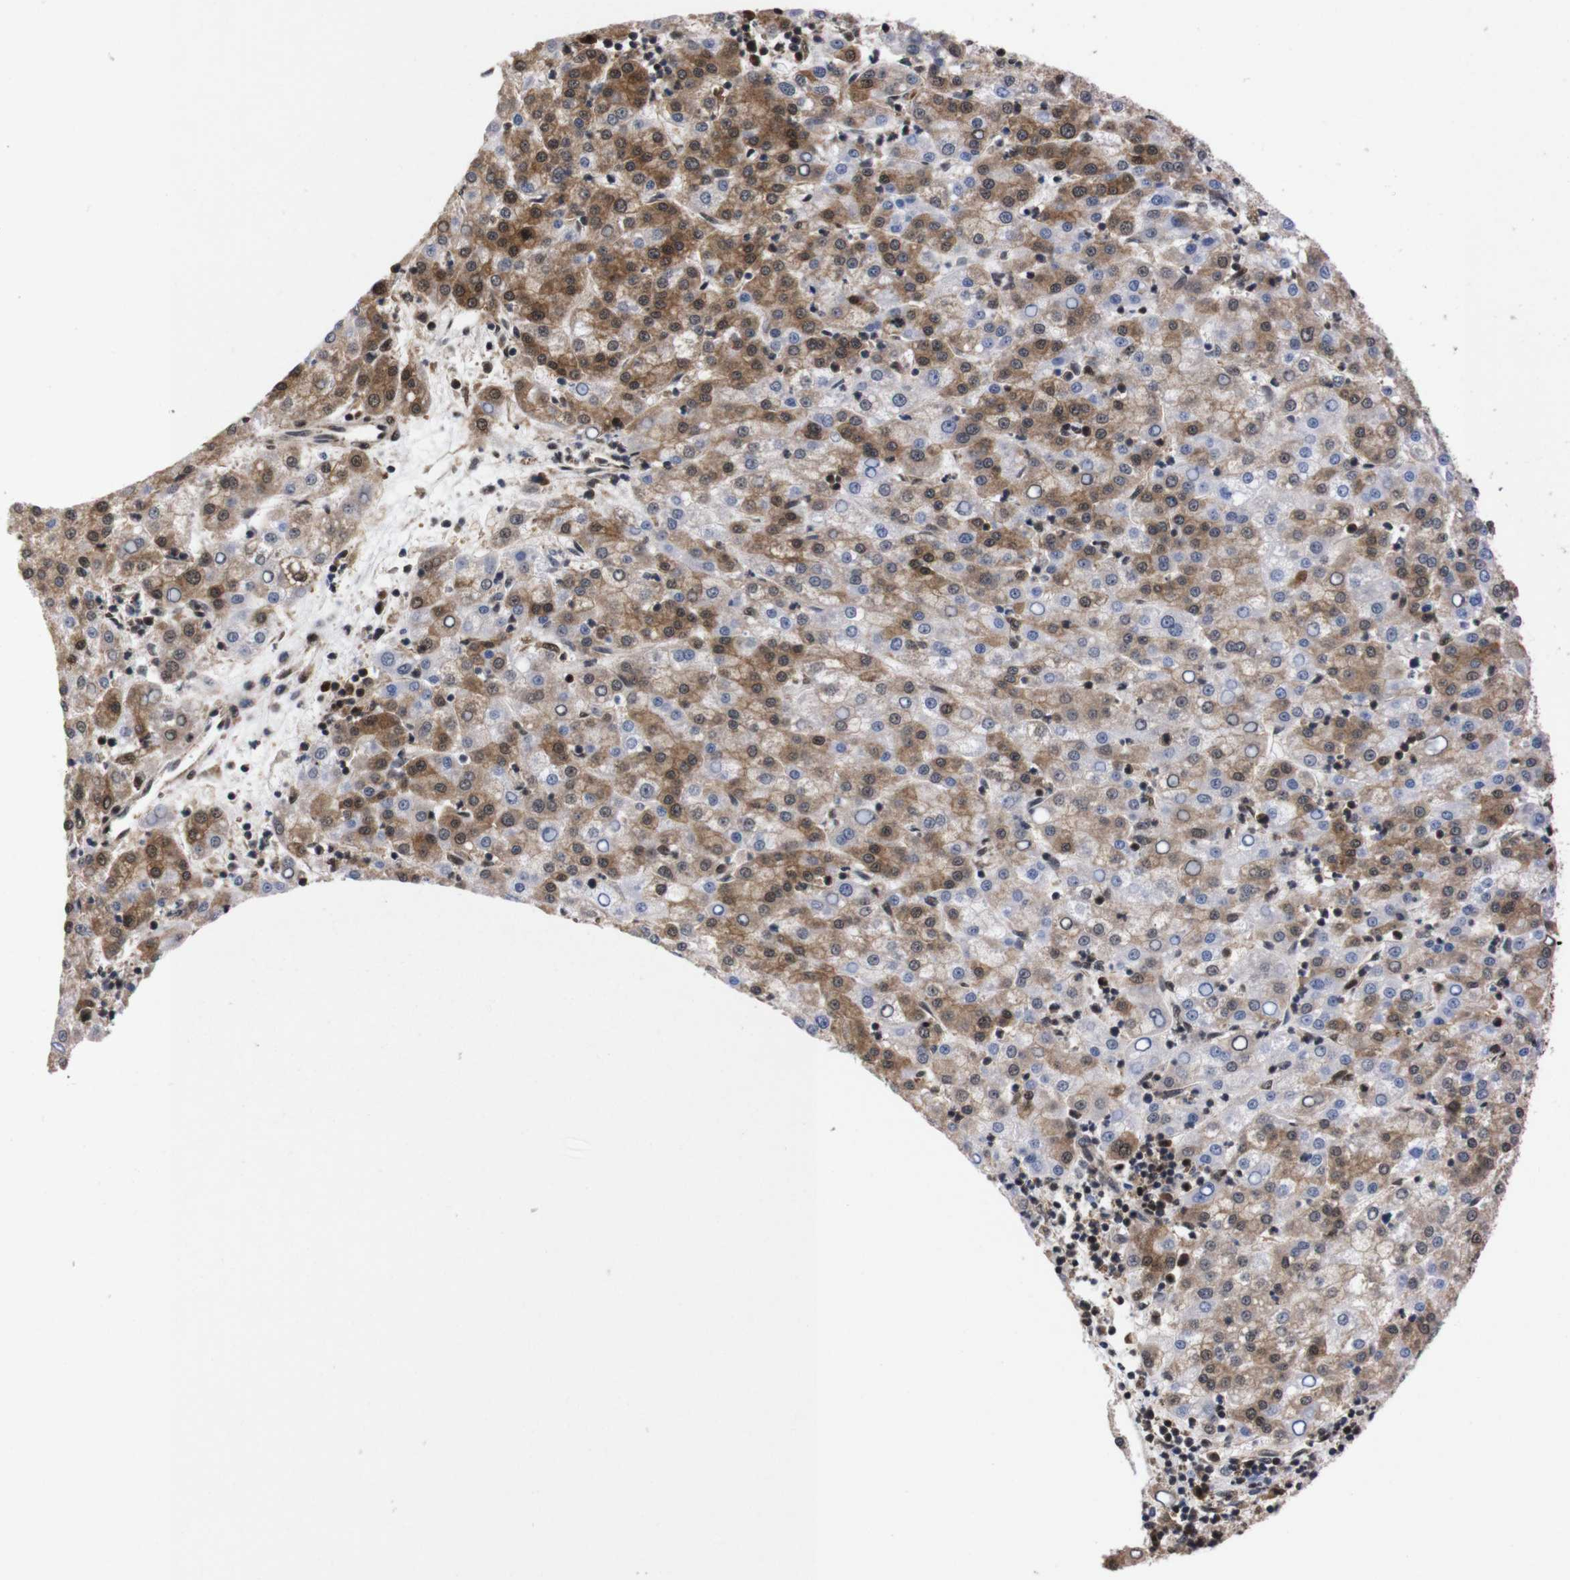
{"staining": {"intensity": "moderate", "quantity": ">75%", "location": "cytoplasmic/membranous,nuclear"}, "tissue": "liver cancer", "cell_type": "Tumor cells", "image_type": "cancer", "snomed": [{"axis": "morphology", "description": "Carcinoma, Hepatocellular, NOS"}, {"axis": "topography", "description": "Liver"}], "caption": "This histopathology image exhibits liver hepatocellular carcinoma stained with immunohistochemistry to label a protein in brown. The cytoplasmic/membranous and nuclear of tumor cells show moderate positivity for the protein. Nuclei are counter-stained blue.", "gene": "UBQLN2", "patient": {"sex": "female", "age": 58}}